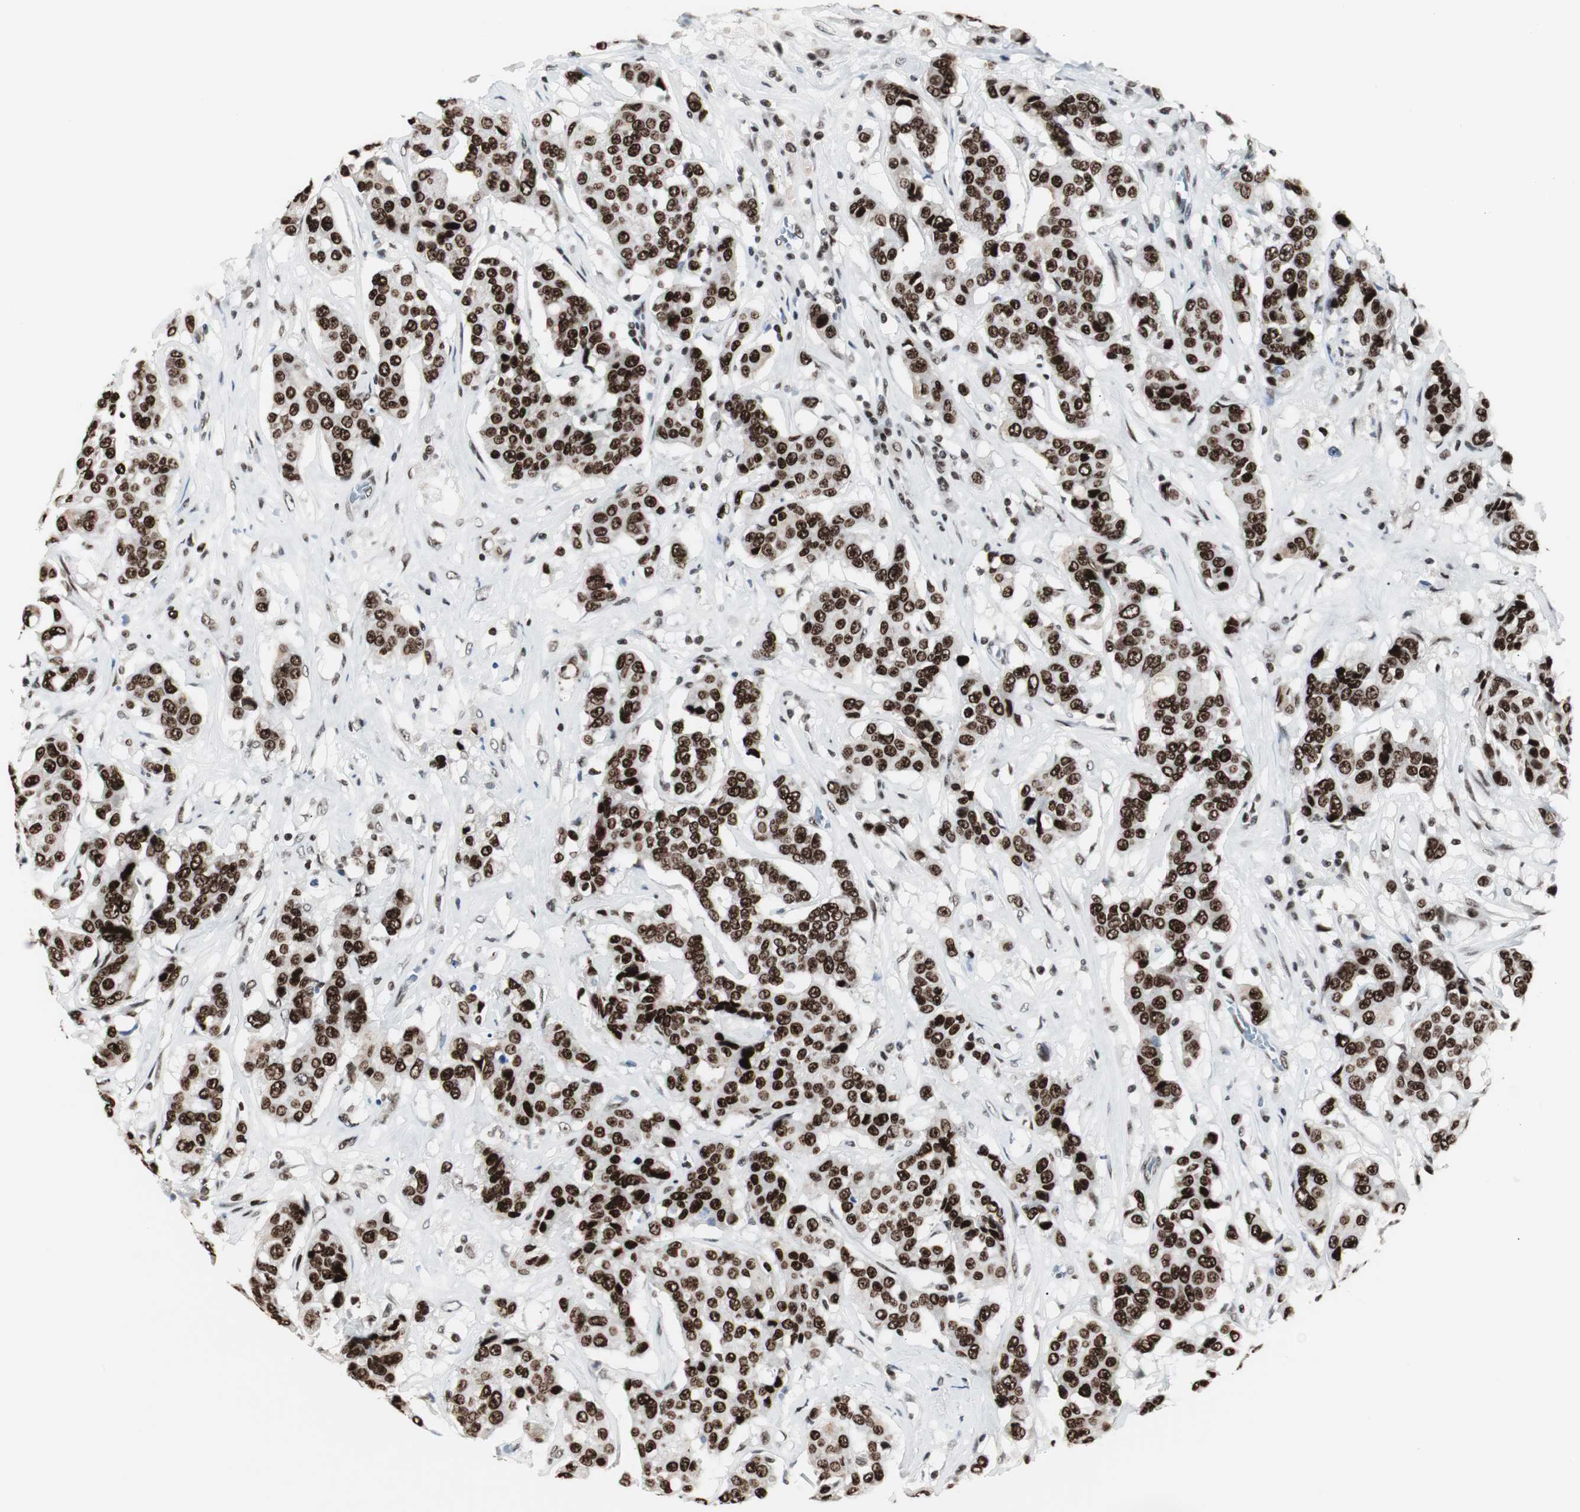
{"staining": {"intensity": "strong", "quantity": ">75%", "location": "nuclear"}, "tissue": "breast cancer", "cell_type": "Tumor cells", "image_type": "cancer", "snomed": [{"axis": "morphology", "description": "Duct carcinoma"}, {"axis": "topography", "description": "Breast"}], "caption": "Breast cancer (infiltrating ductal carcinoma) stained with a protein marker reveals strong staining in tumor cells.", "gene": "XRCC1", "patient": {"sex": "female", "age": 27}}